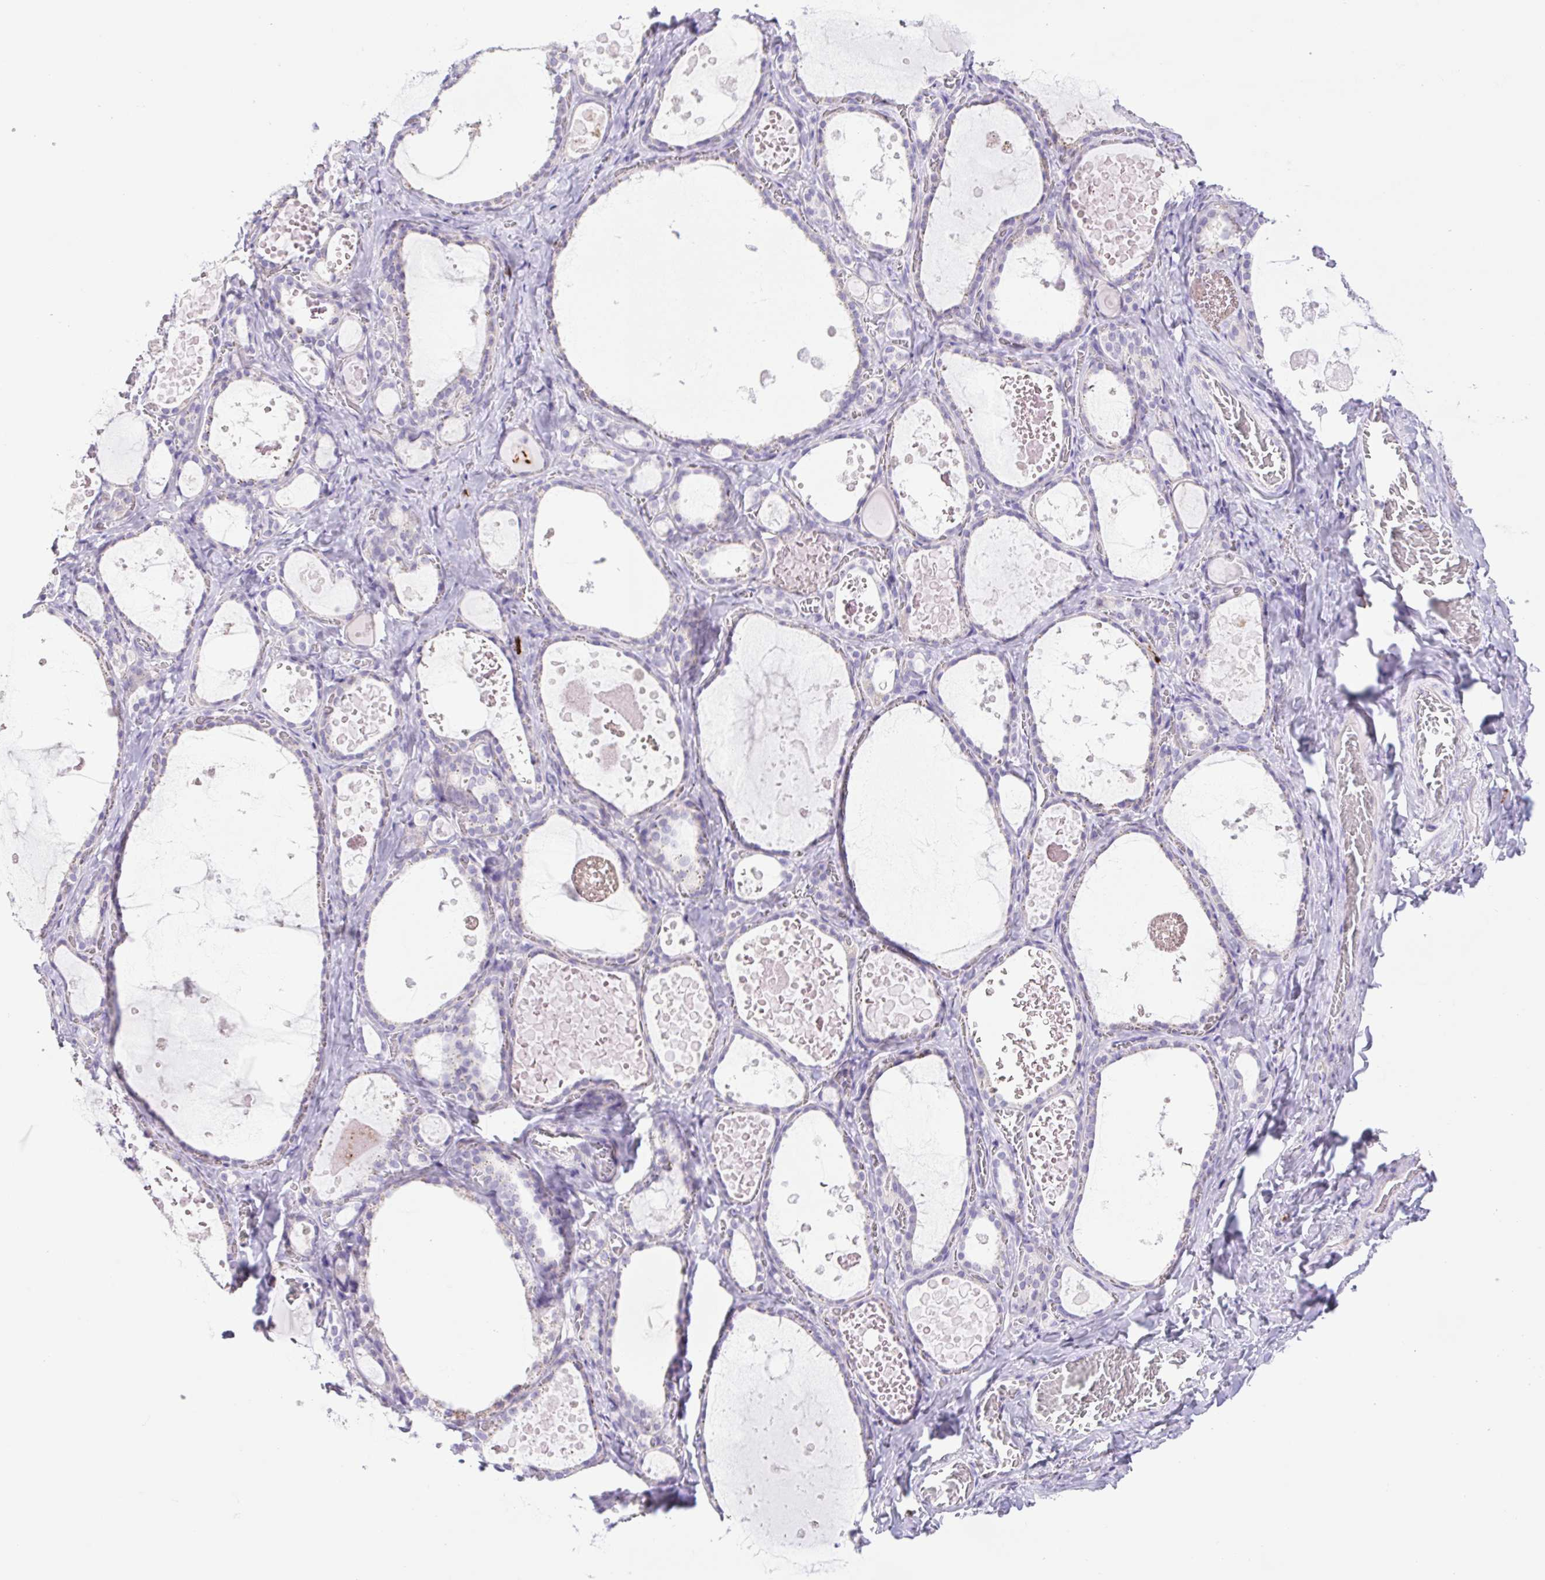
{"staining": {"intensity": "negative", "quantity": "none", "location": "none"}, "tissue": "thyroid gland", "cell_type": "Glandular cells", "image_type": "normal", "snomed": [{"axis": "morphology", "description": "Normal tissue, NOS"}, {"axis": "topography", "description": "Thyroid gland"}], "caption": "IHC image of unremarkable thyroid gland stained for a protein (brown), which displays no expression in glandular cells.", "gene": "FAM177B", "patient": {"sex": "female", "age": 56}}